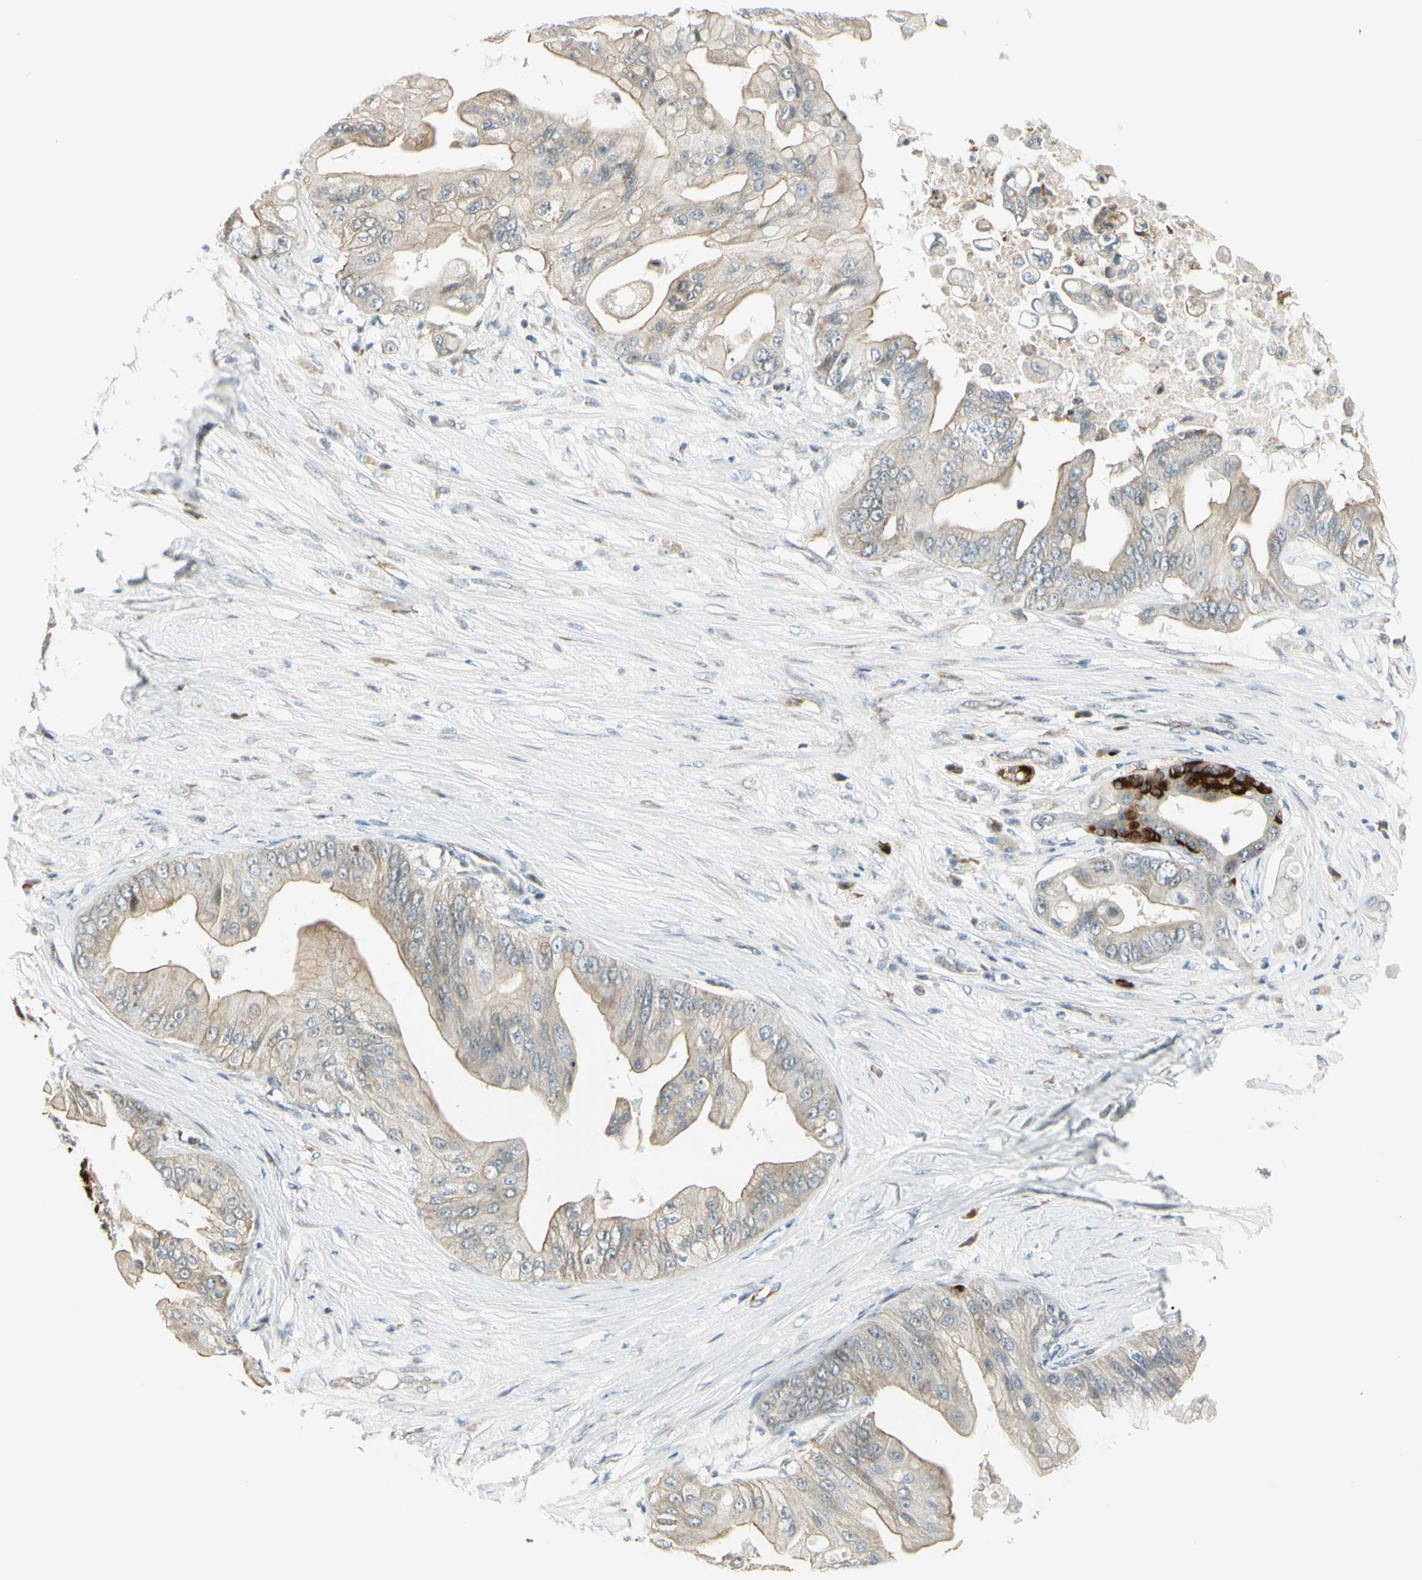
{"staining": {"intensity": "weak", "quantity": "25%-75%", "location": "cytoplasmic/membranous"}, "tissue": "pancreatic cancer", "cell_type": "Tumor cells", "image_type": "cancer", "snomed": [{"axis": "morphology", "description": "Adenocarcinoma, NOS"}, {"axis": "topography", "description": "Pancreas"}], "caption": "A histopathology image of human adenocarcinoma (pancreatic) stained for a protein demonstrates weak cytoplasmic/membranous brown staining in tumor cells. (IHC, brightfield microscopy, high magnification).", "gene": "NPDC1", "patient": {"sex": "female", "age": 75}}